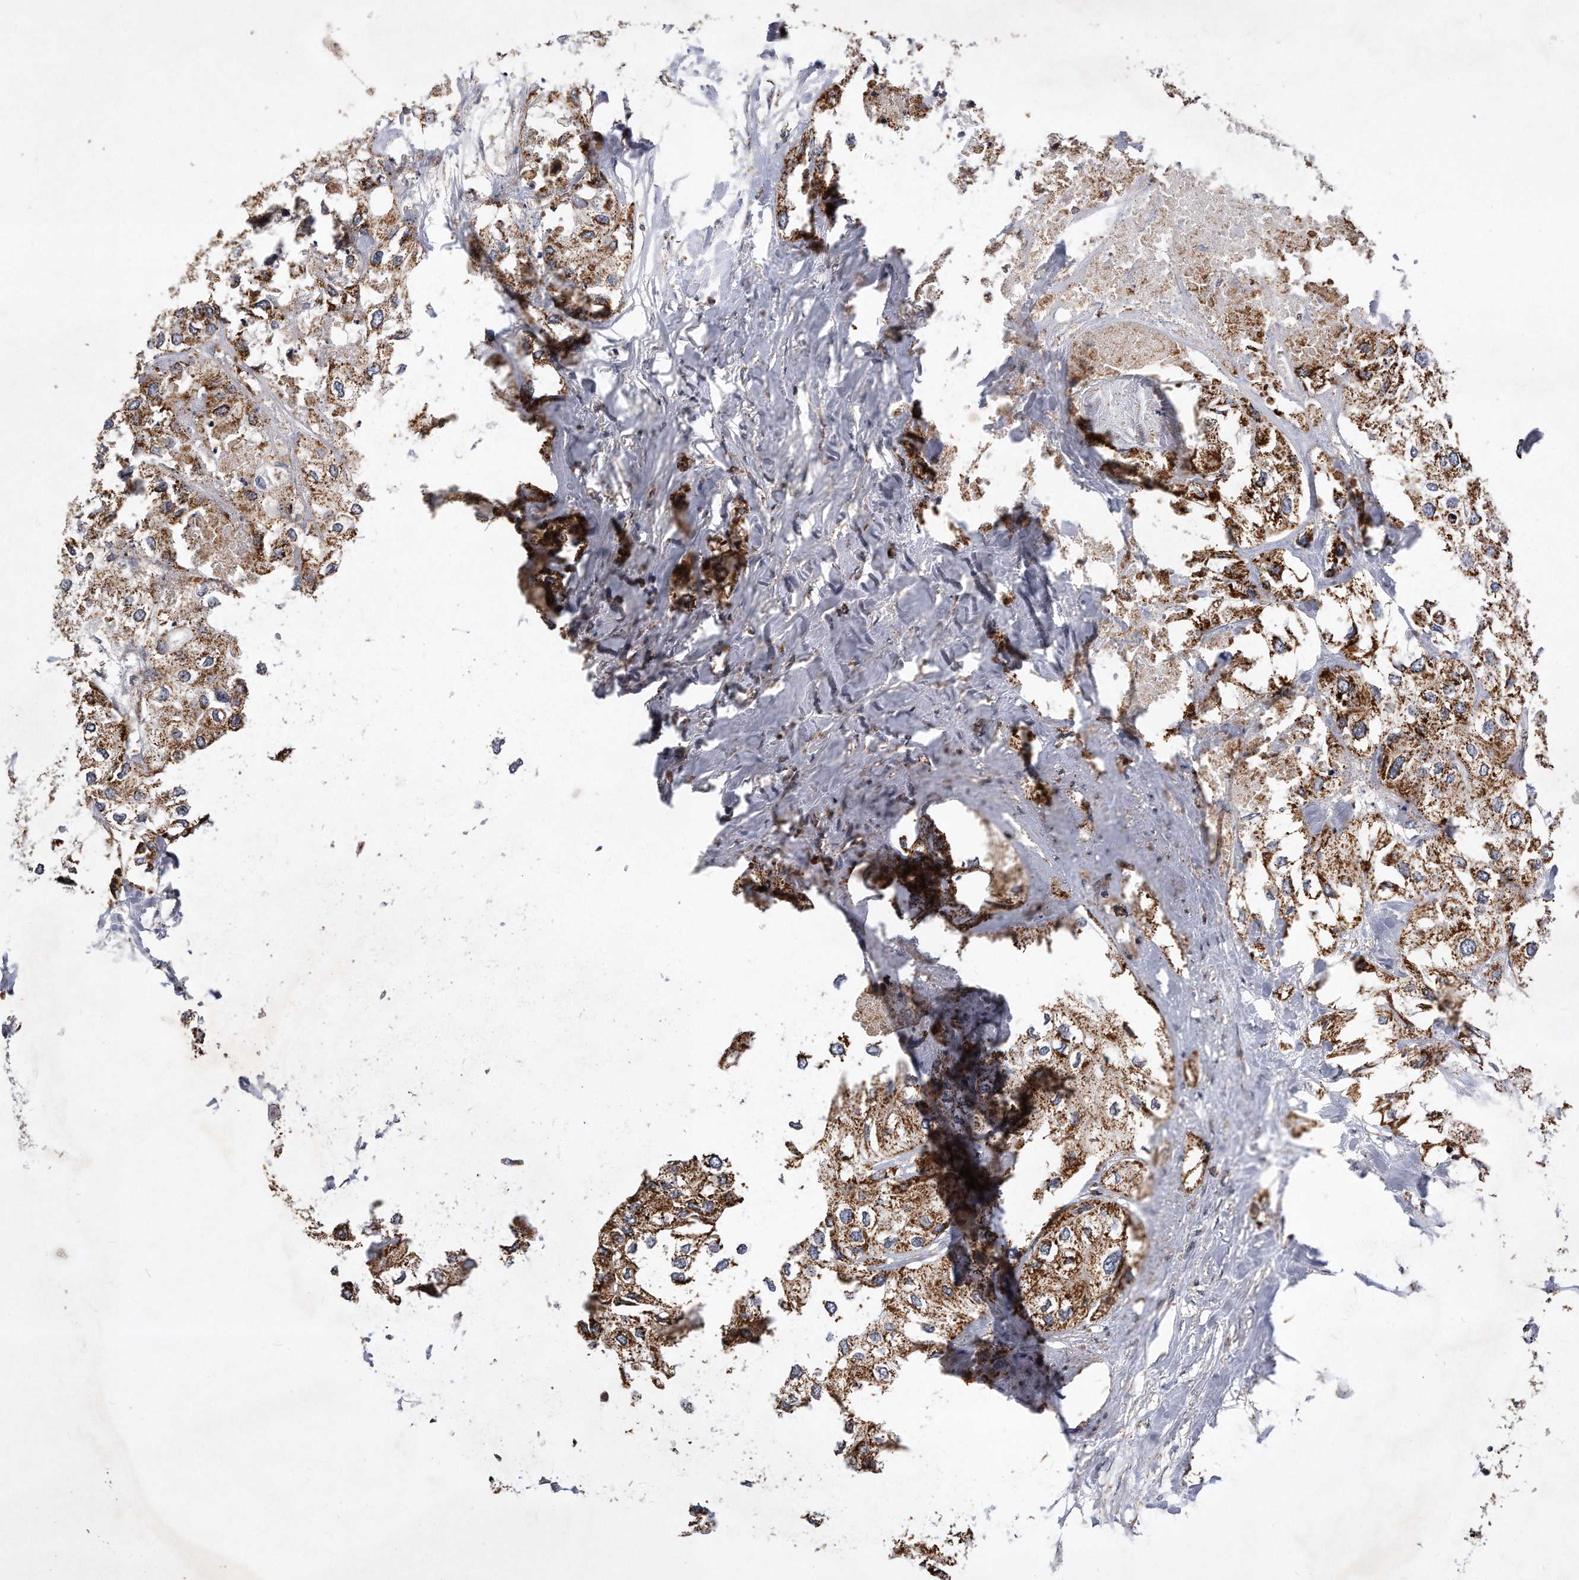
{"staining": {"intensity": "moderate", "quantity": ">75%", "location": "cytoplasmic/membranous"}, "tissue": "urothelial cancer", "cell_type": "Tumor cells", "image_type": "cancer", "snomed": [{"axis": "morphology", "description": "Urothelial carcinoma, High grade"}, {"axis": "topography", "description": "Urinary bladder"}], "caption": "Tumor cells display medium levels of moderate cytoplasmic/membranous positivity in approximately >75% of cells in human urothelial carcinoma (high-grade).", "gene": "PPP5C", "patient": {"sex": "male", "age": 64}}